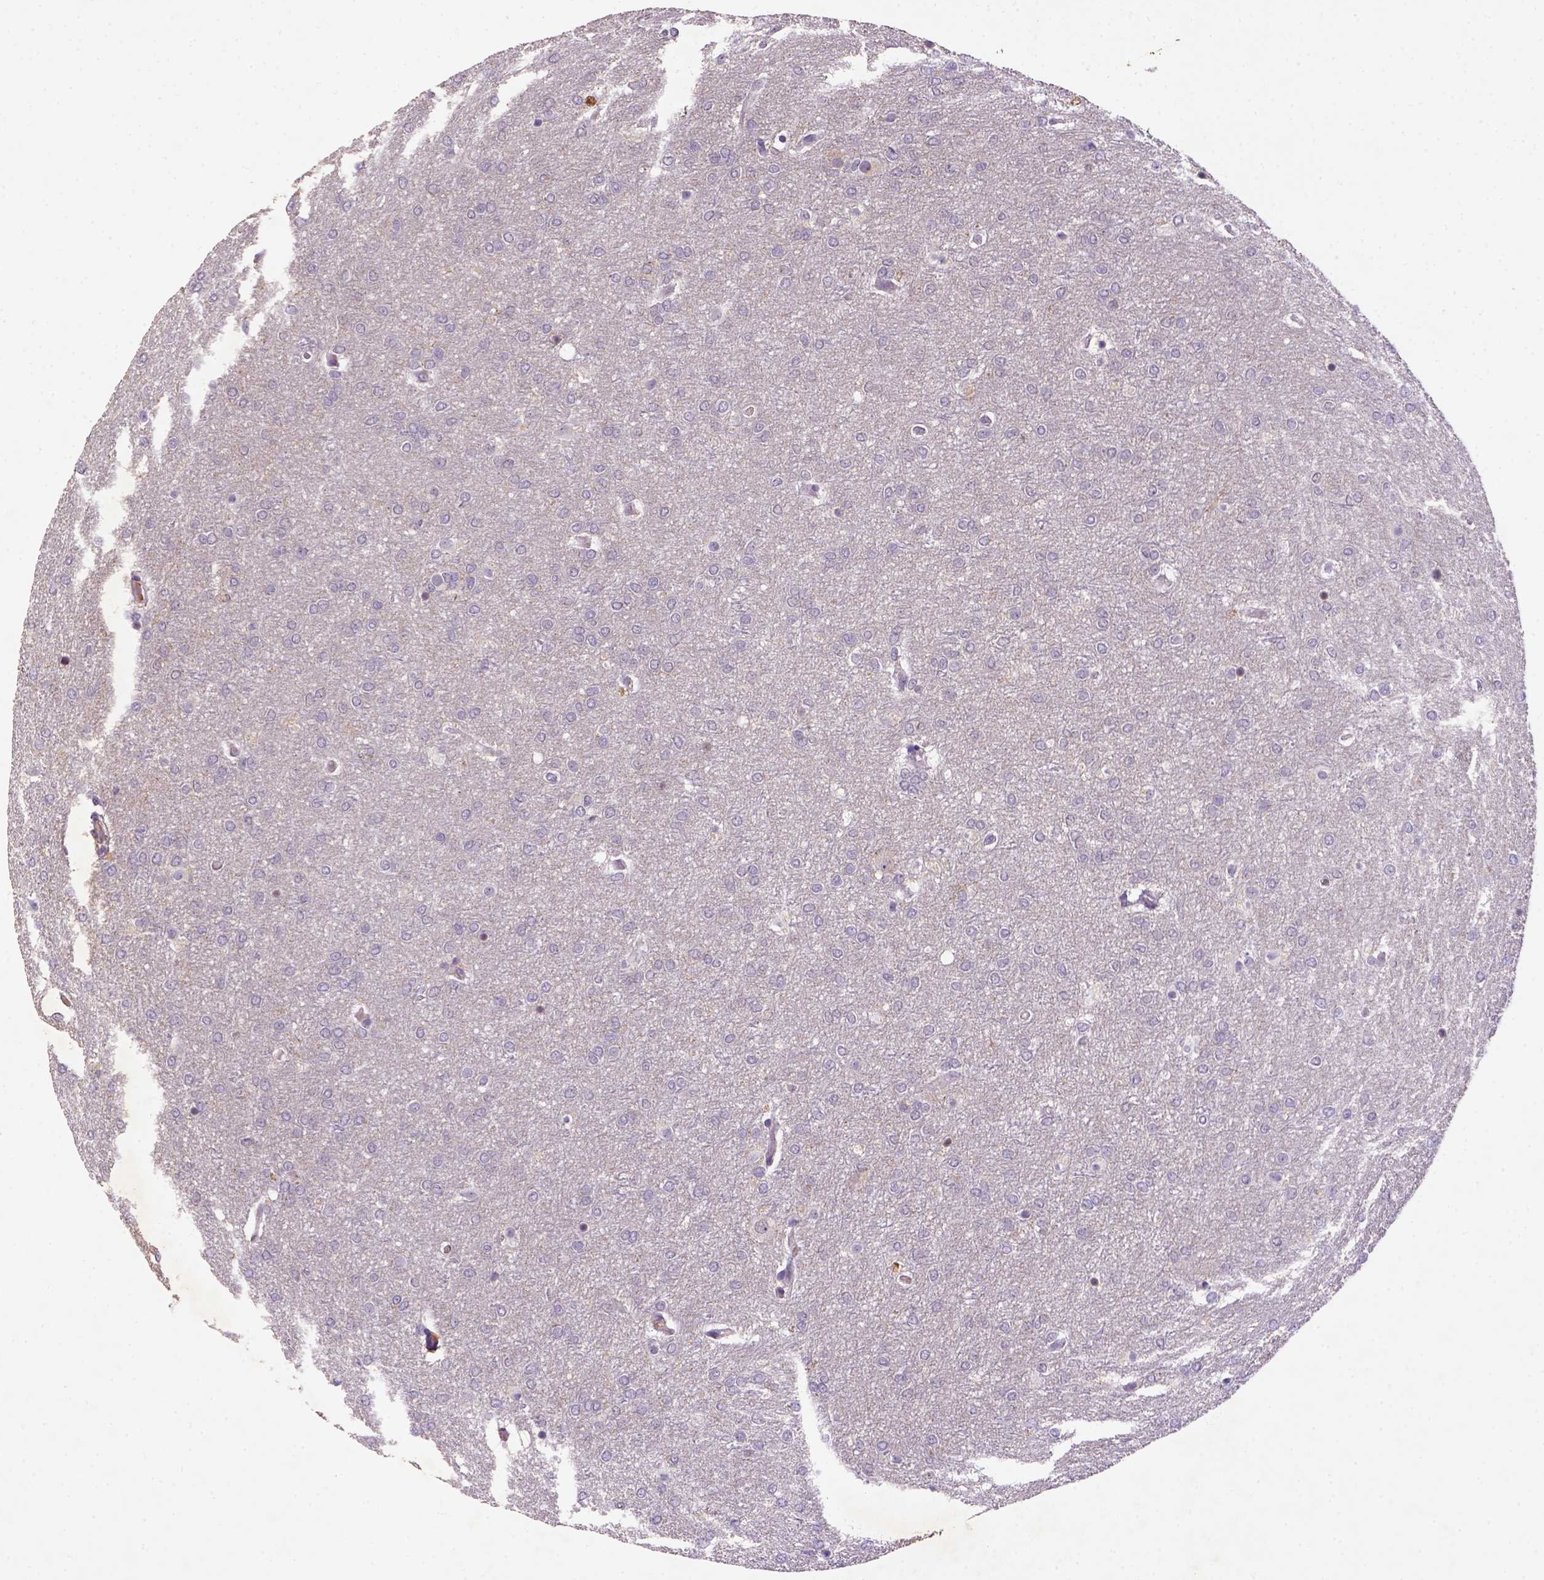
{"staining": {"intensity": "negative", "quantity": "none", "location": "none"}, "tissue": "glioma", "cell_type": "Tumor cells", "image_type": "cancer", "snomed": [{"axis": "morphology", "description": "Glioma, malignant, High grade"}, {"axis": "topography", "description": "Brain"}], "caption": "An immunohistochemistry micrograph of malignant glioma (high-grade) is shown. There is no staining in tumor cells of malignant glioma (high-grade). The staining is performed using DAB (3,3'-diaminobenzidine) brown chromogen with nuclei counter-stained in using hematoxylin.", "gene": "NLGN2", "patient": {"sex": "female", "age": 61}}